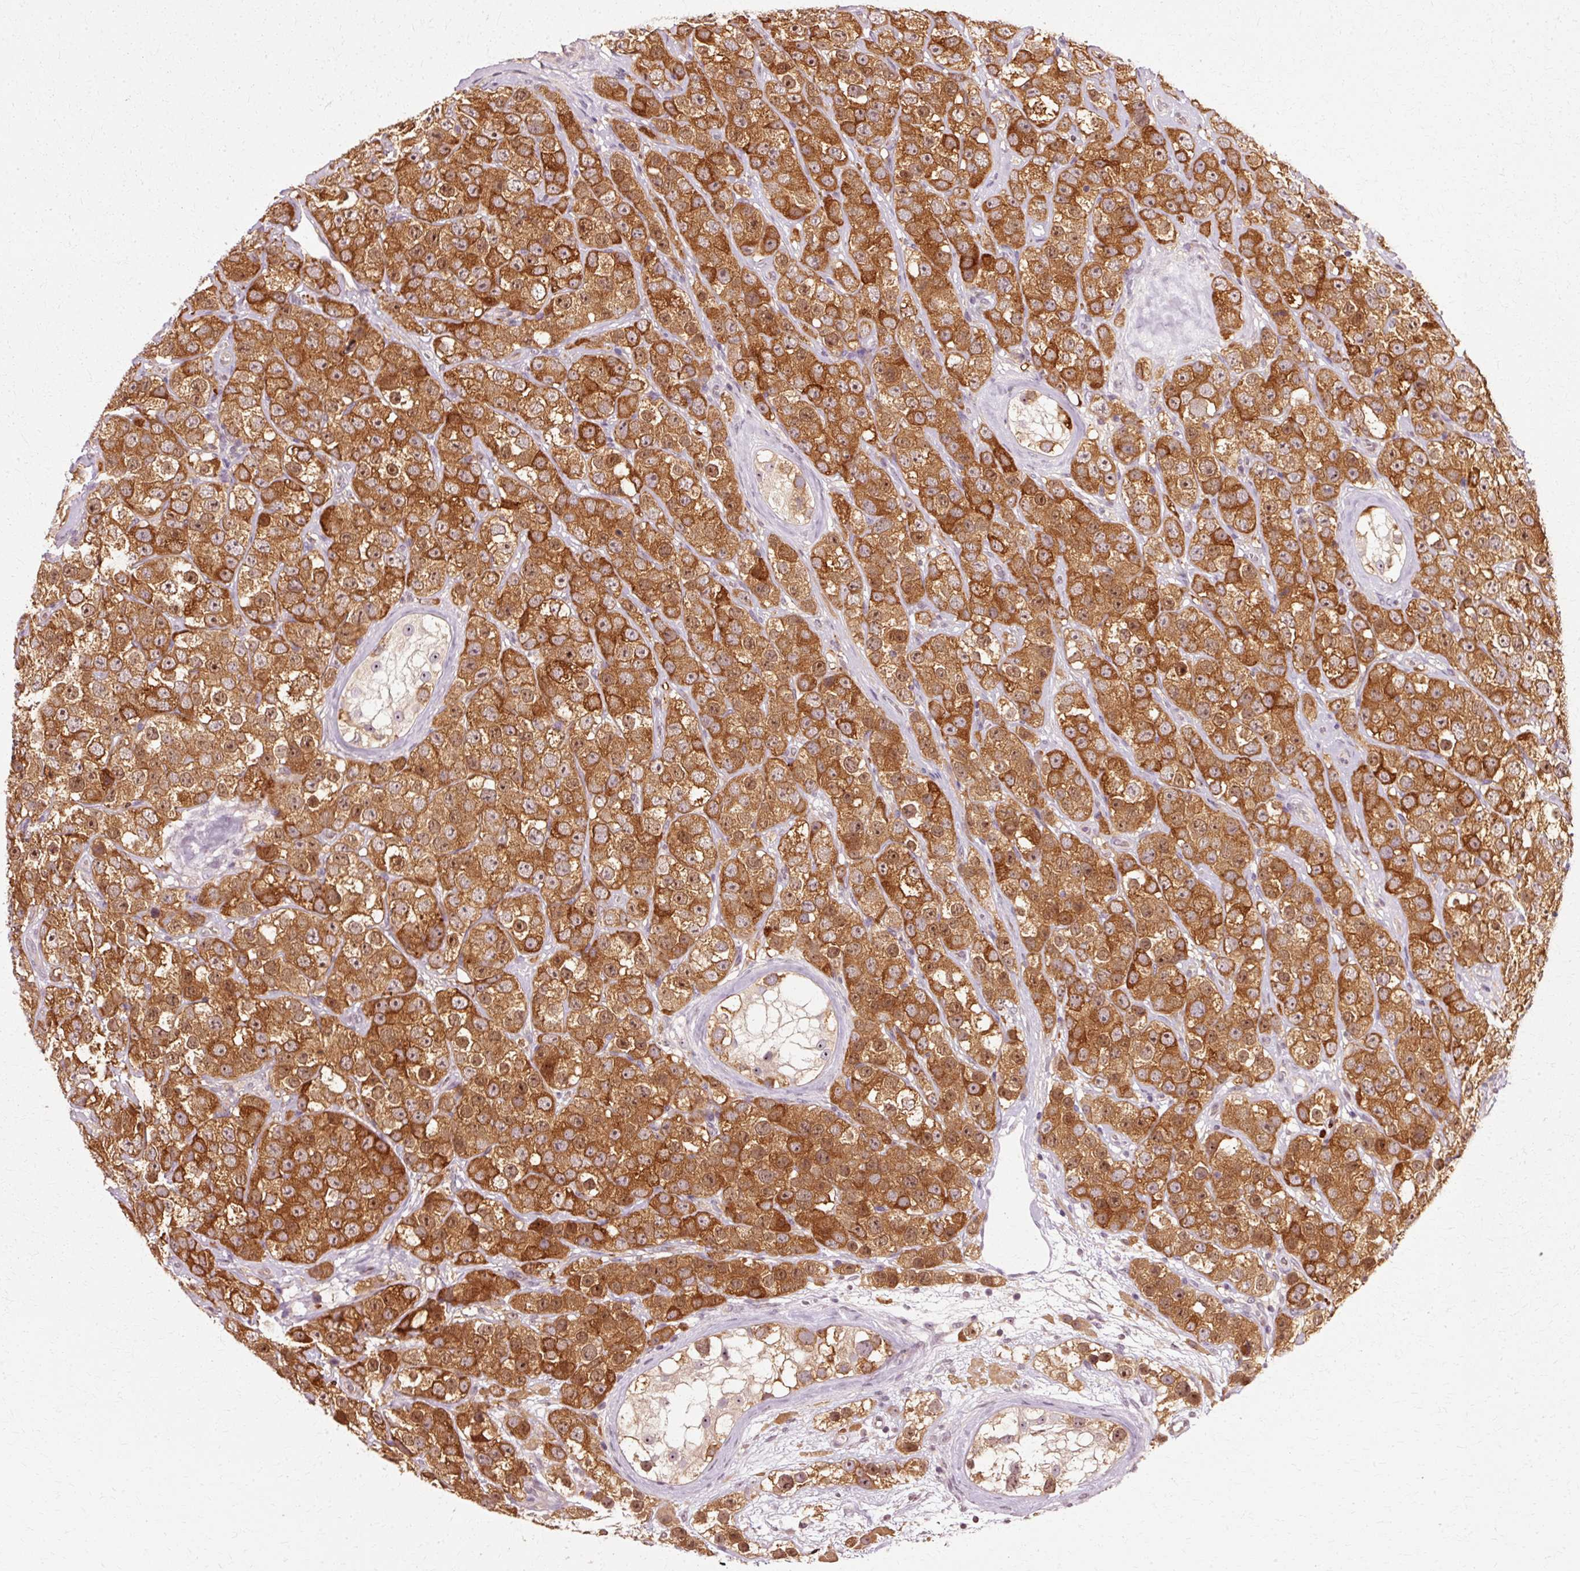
{"staining": {"intensity": "moderate", "quantity": ">75%", "location": "cytoplasmic/membranous,nuclear"}, "tissue": "testis cancer", "cell_type": "Tumor cells", "image_type": "cancer", "snomed": [{"axis": "morphology", "description": "Seminoma, NOS"}, {"axis": "topography", "description": "Testis"}], "caption": "Immunohistochemistry (DAB (3,3'-diaminobenzidine)) staining of human testis cancer (seminoma) reveals moderate cytoplasmic/membranous and nuclear protein expression in about >75% of tumor cells.", "gene": "RGPD5", "patient": {"sex": "male", "age": 28}}